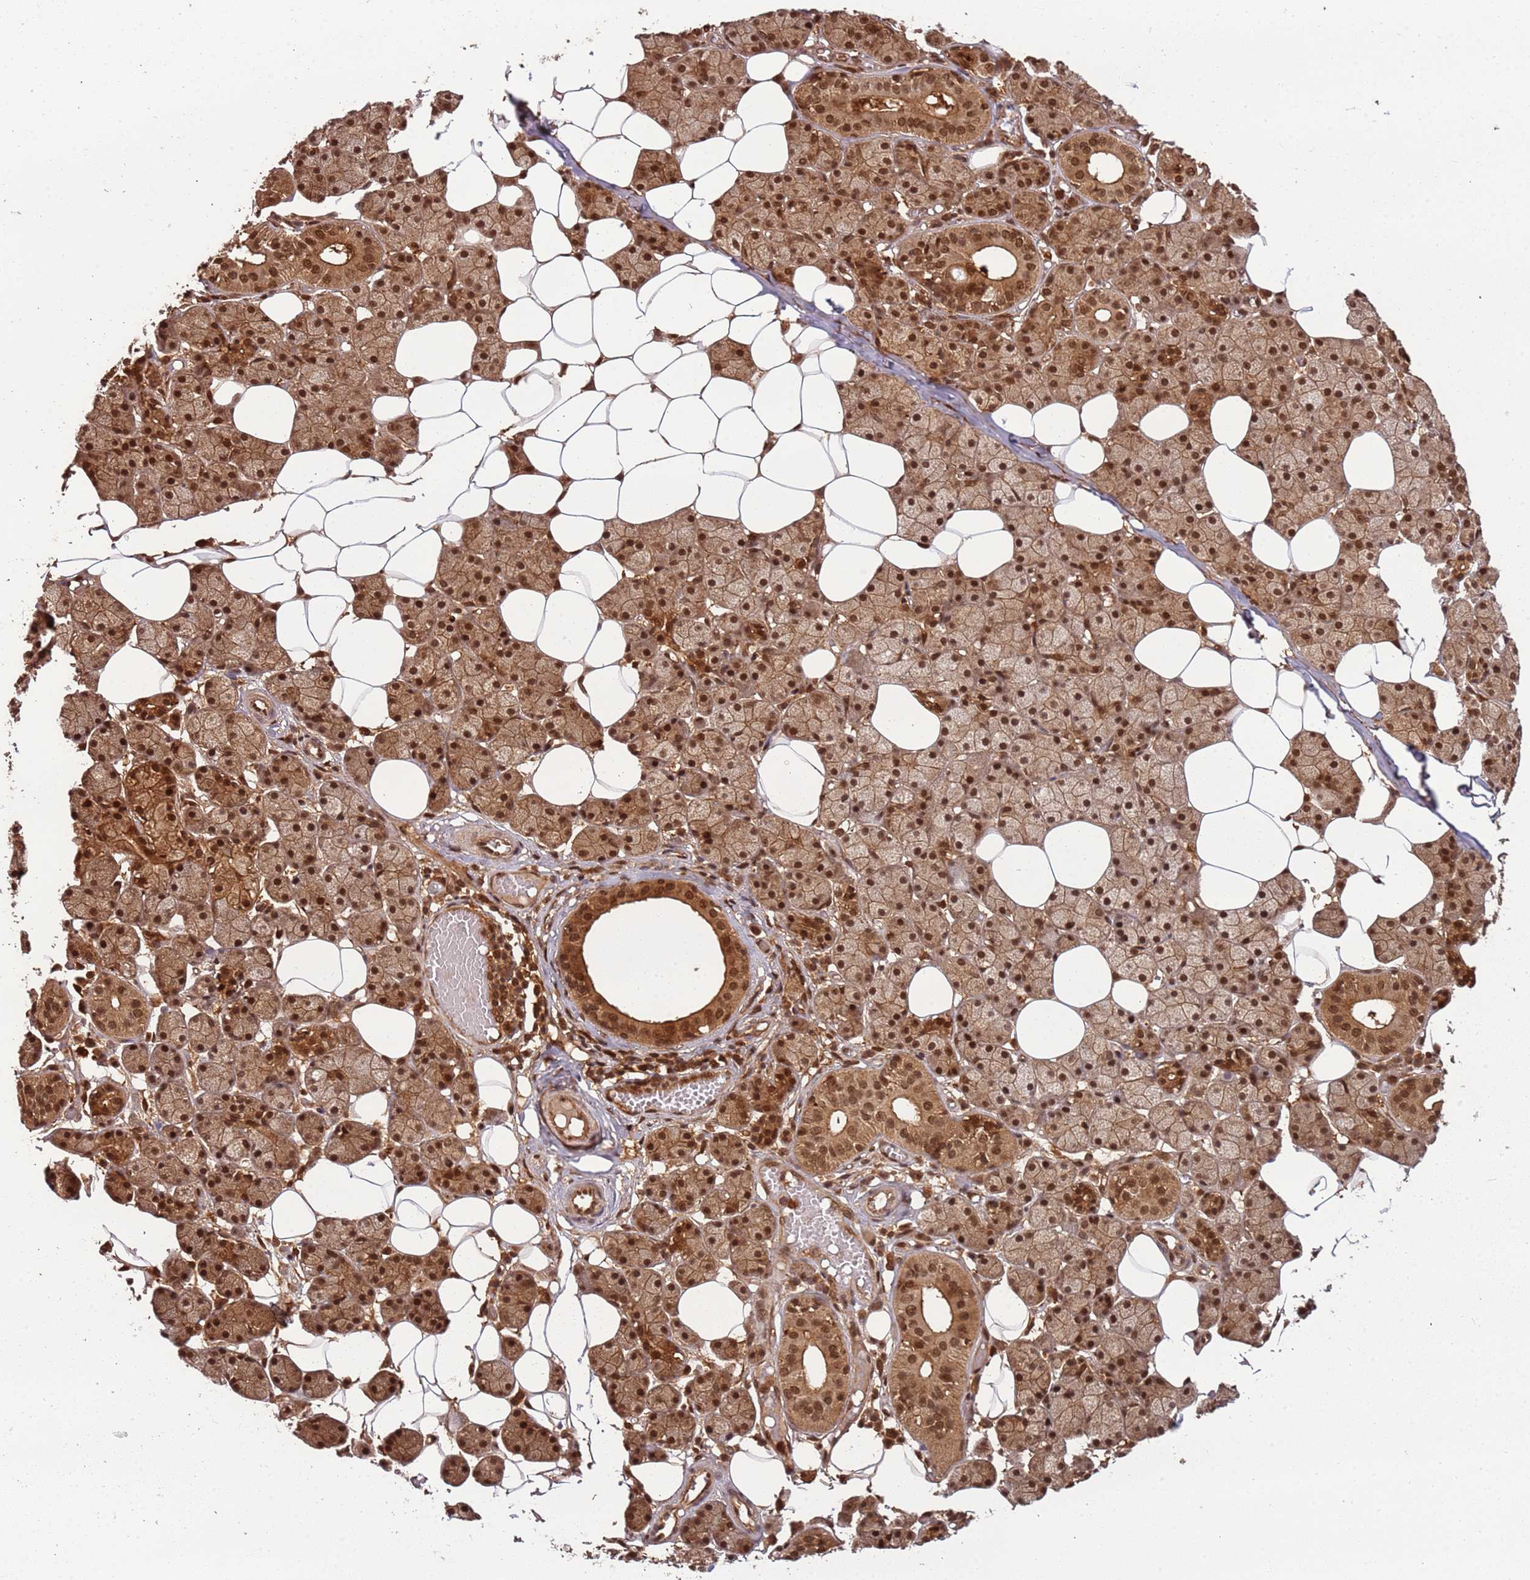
{"staining": {"intensity": "moderate", "quantity": ">75%", "location": "cytoplasmic/membranous,nuclear"}, "tissue": "salivary gland", "cell_type": "Glandular cells", "image_type": "normal", "snomed": [{"axis": "morphology", "description": "Normal tissue, NOS"}, {"axis": "topography", "description": "Salivary gland"}], "caption": "Glandular cells display moderate cytoplasmic/membranous,nuclear positivity in about >75% of cells in normal salivary gland.", "gene": "PGLS", "patient": {"sex": "female", "age": 33}}